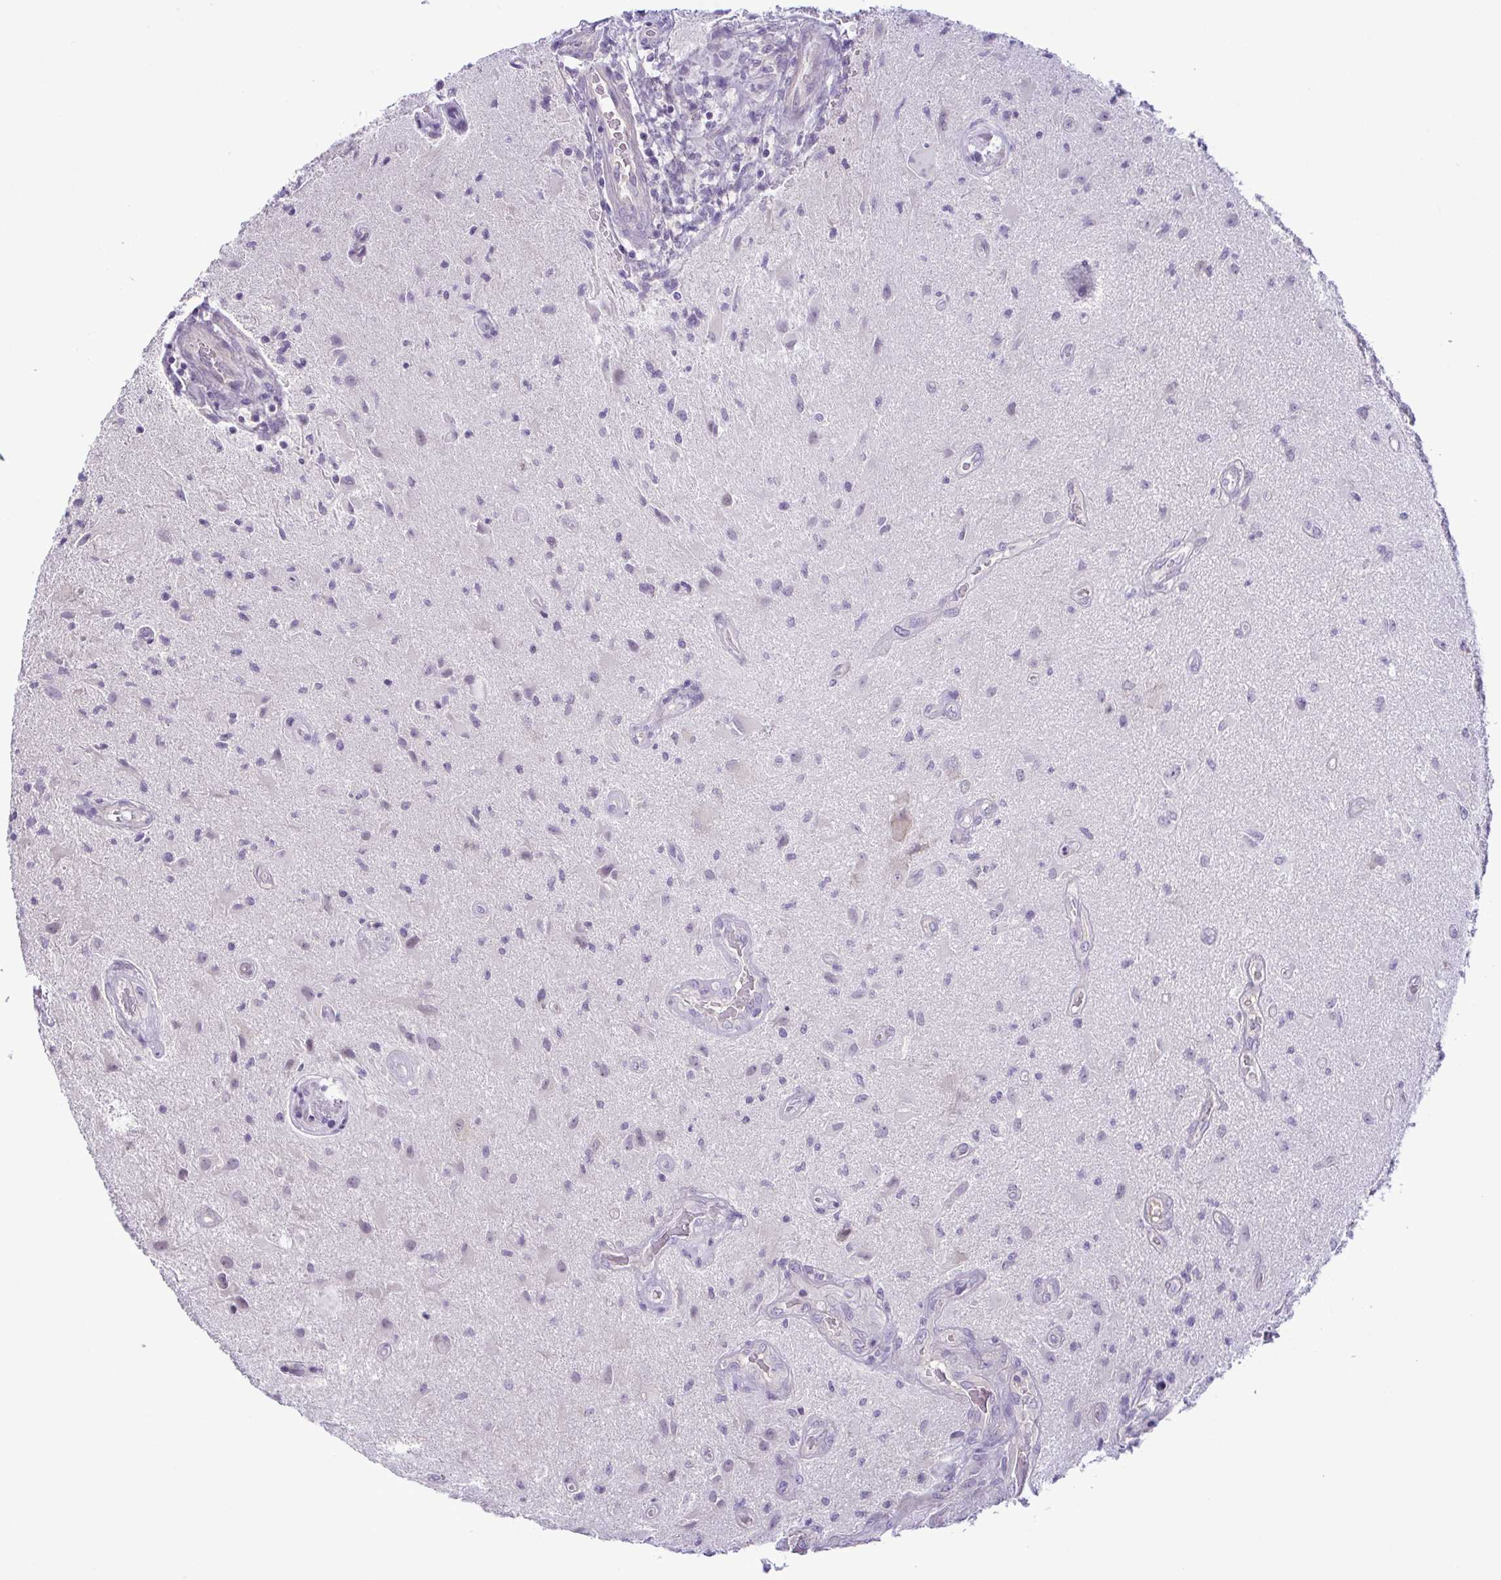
{"staining": {"intensity": "negative", "quantity": "none", "location": "none"}, "tissue": "glioma", "cell_type": "Tumor cells", "image_type": "cancer", "snomed": [{"axis": "morphology", "description": "Glioma, malignant, High grade"}, {"axis": "topography", "description": "Brain"}], "caption": "High power microscopy micrograph of an immunohistochemistry image of glioma, revealing no significant expression in tumor cells.", "gene": "SYNPO2L", "patient": {"sex": "male", "age": 67}}